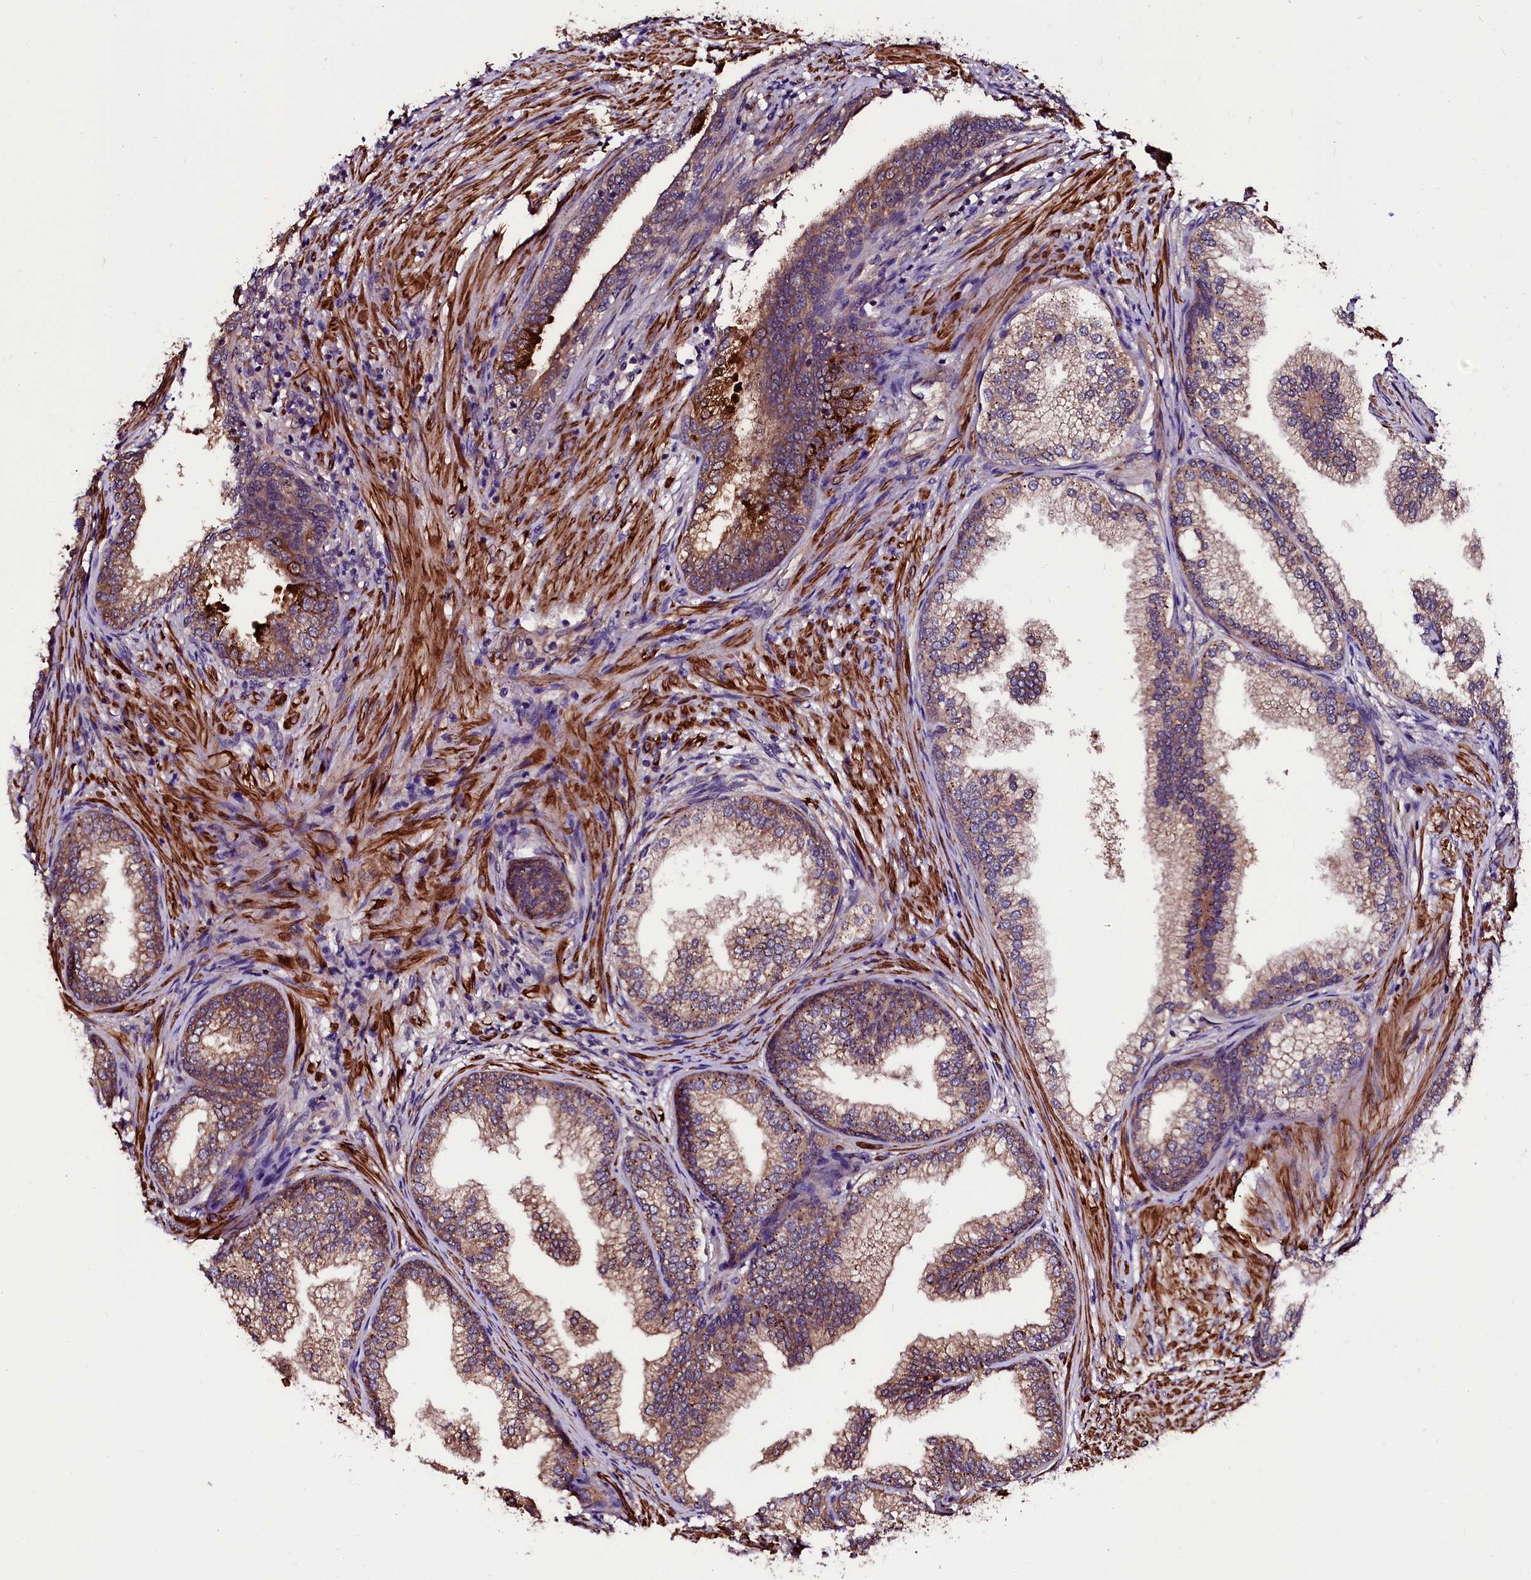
{"staining": {"intensity": "moderate", "quantity": "25%-75%", "location": "cytoplasmic/membranous"}, "tissue": "prostate", "cell_type": "Glandular cells", "image_type": "normal", "snomed": [{"axis": "morphology", "description": "Normal tissue, NOS"}, {"axis": "topography", "description": "Prostate"}], "caption": "Prostate stained with a brown dye shows moderate cytoplasmic/membranous positive positivity in about 25%-75% of glandular cells.", "gene": "N4BP1", "patient": {"sex": "male", "age": 76}}